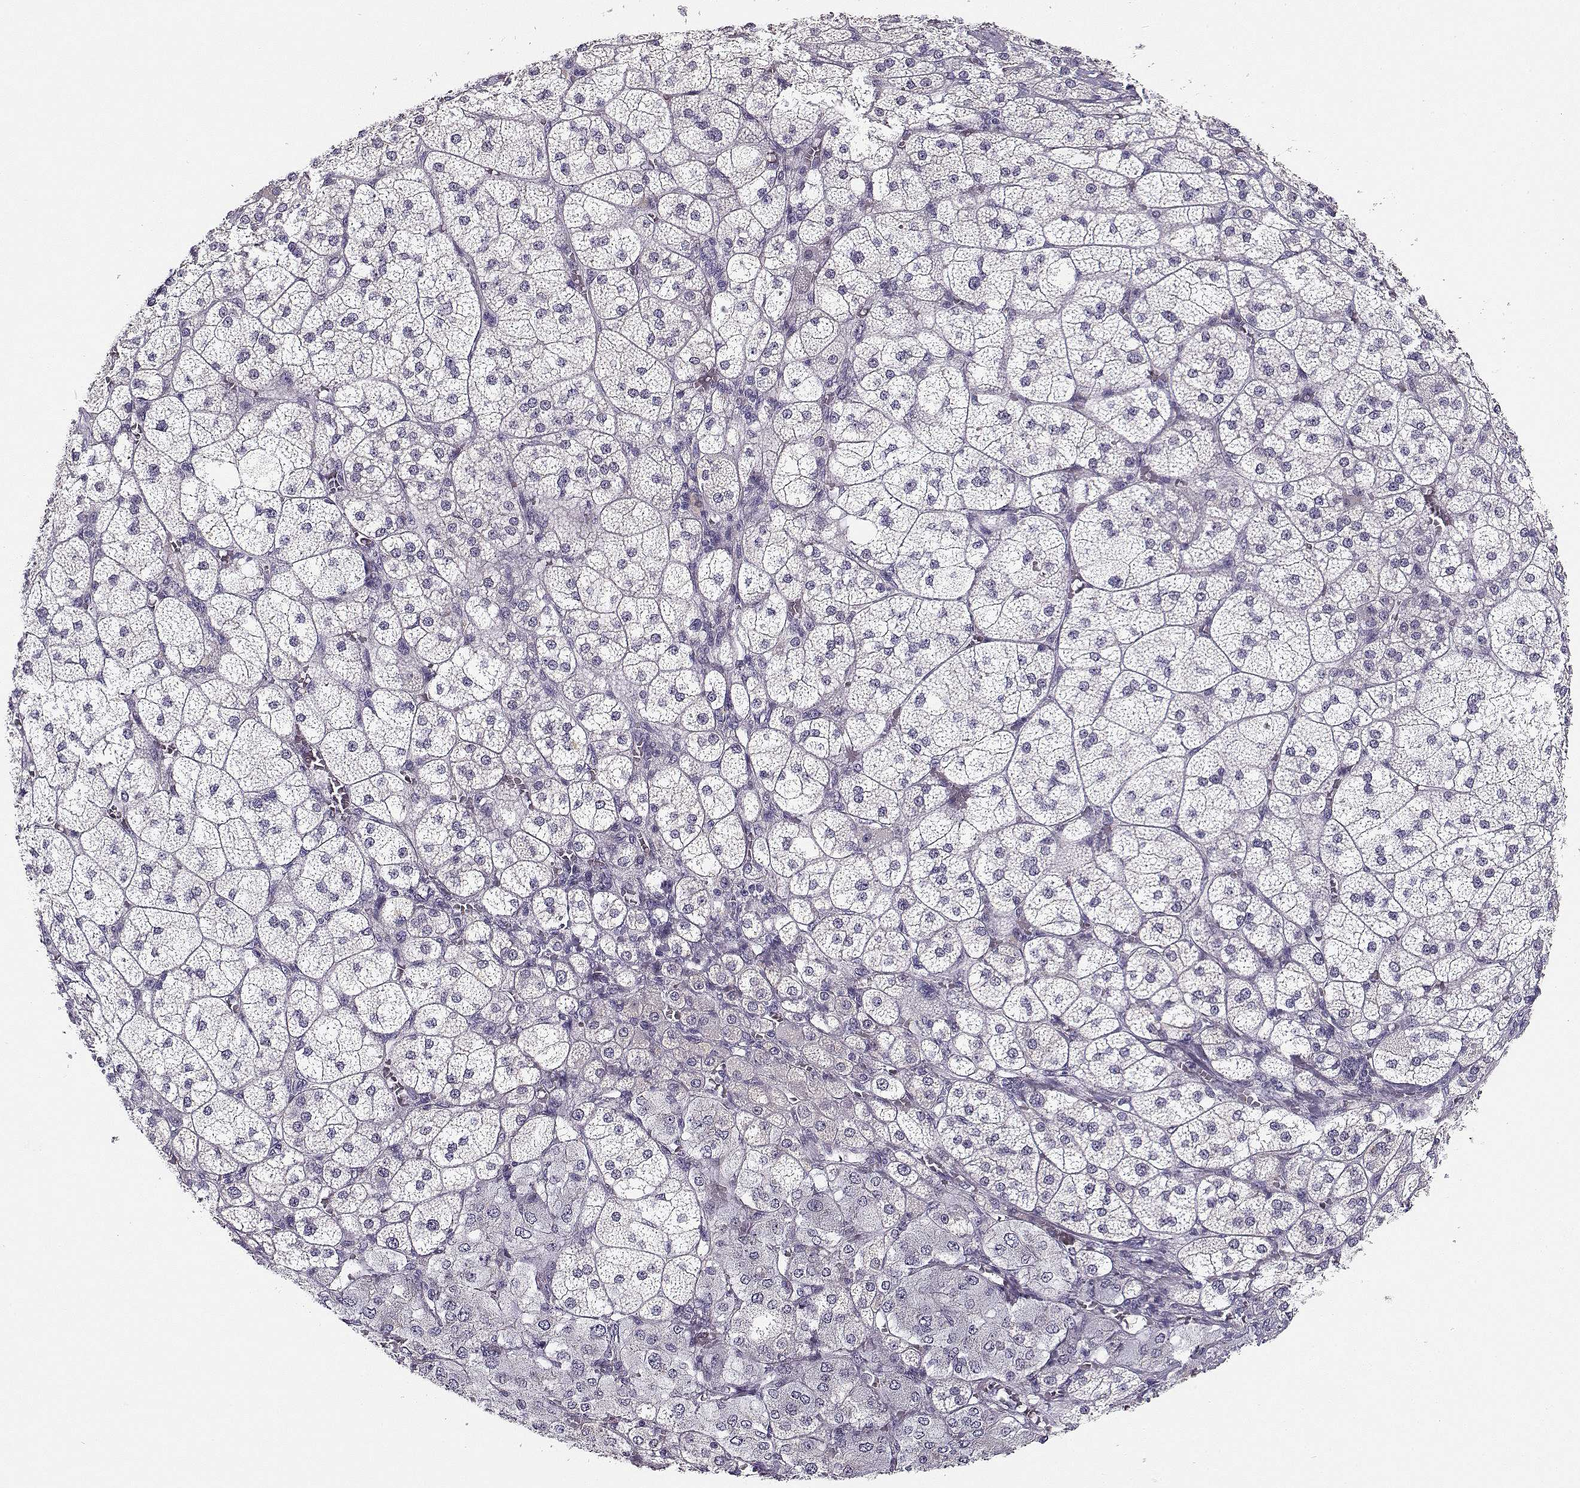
{"staining": {"intensity": "negative", "quantity": "none", "location": "none"}, "tissue": "adrenal gland", "cell_type": "Glandular cells", "image_type": "normal", "snomed": [{"axis": "morphology", "description": "Normal tissue, NOS"}, {"axis": "topography", "description": "Adrenal gland"}], "caption": "Image shows no protein staining in glandular cells of normal adrenal gland.", "gene": "TMEM145", "patient": {"sex": "female", "age": 60}}